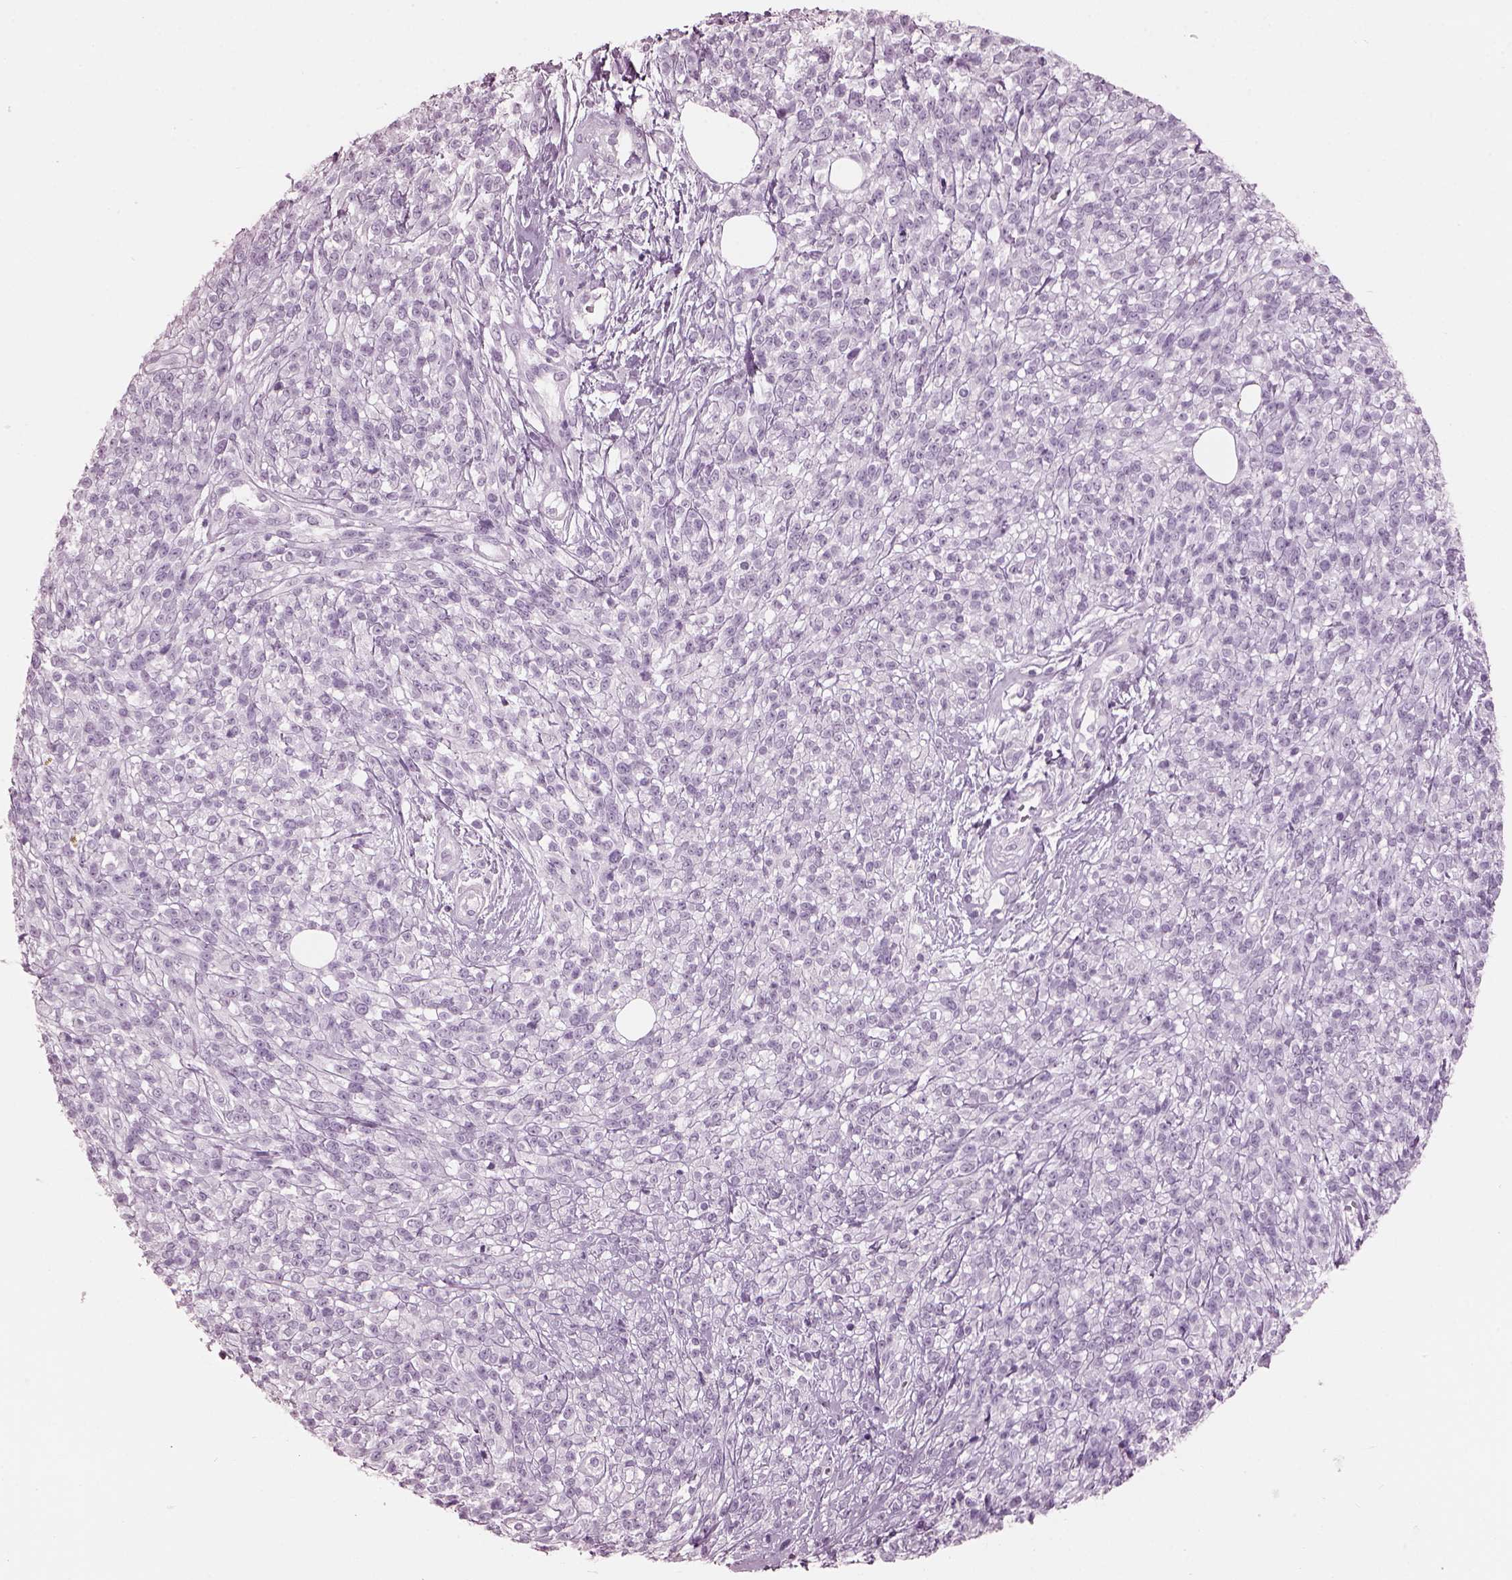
{"staining": {"intensity": "negative", "quantity": "none", "location": "none"}, "tissue": "melanoma", "cell_type": "Tumor cells", "image_type": "cancer", "snomed": [{"axis": "morphology", "description": "Malignant melanoma, NOS"}, {"axis": "topography", "description": "Skin"}, {"axis": "topography", "description": "Skin of trunk"}], "caption": "Protein analysis of malignant melanoma shows no significant positivity in tumor cells.", "gene": "HYDIN", "patient": {"sex": "male", "age": 74}}